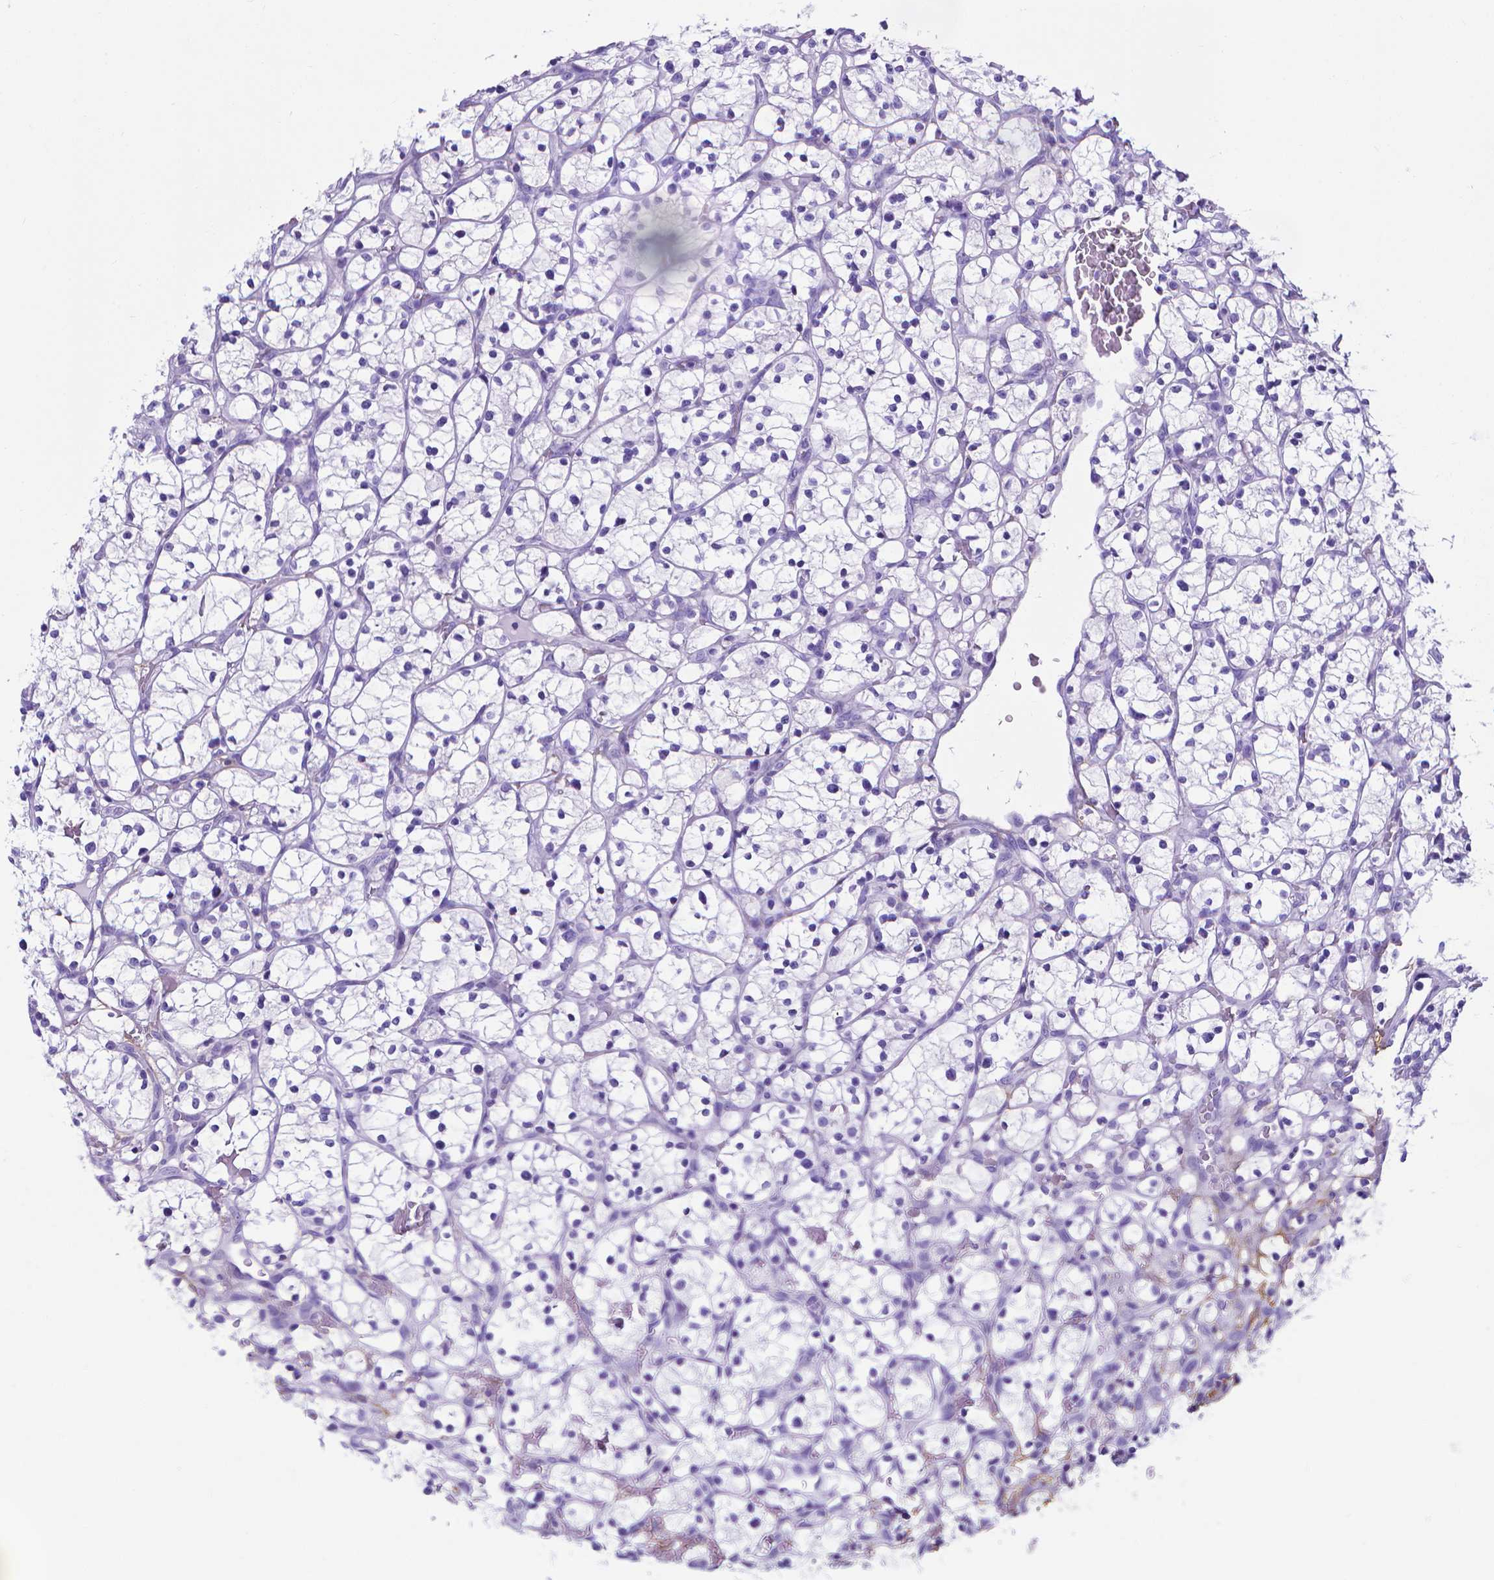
{"staining": {"intensity": "negative", "quantity": "none", "location": "none"}, "tissue": "renal cancer", "cell_type": "Tumor cells", "image_type": "cancer", "snomed": [{"axis": "morphology", "description": "Adenocarcinoma, NOS"}, {"axis": "topography", "description": "Kidney"}], "caption": "This is an immunohistochemistry image of adenocarcinoma (renal). There is no positivity in tumor cells.", "gene": "MFAP2", "patient": {"sex": "female", "age": 64}}